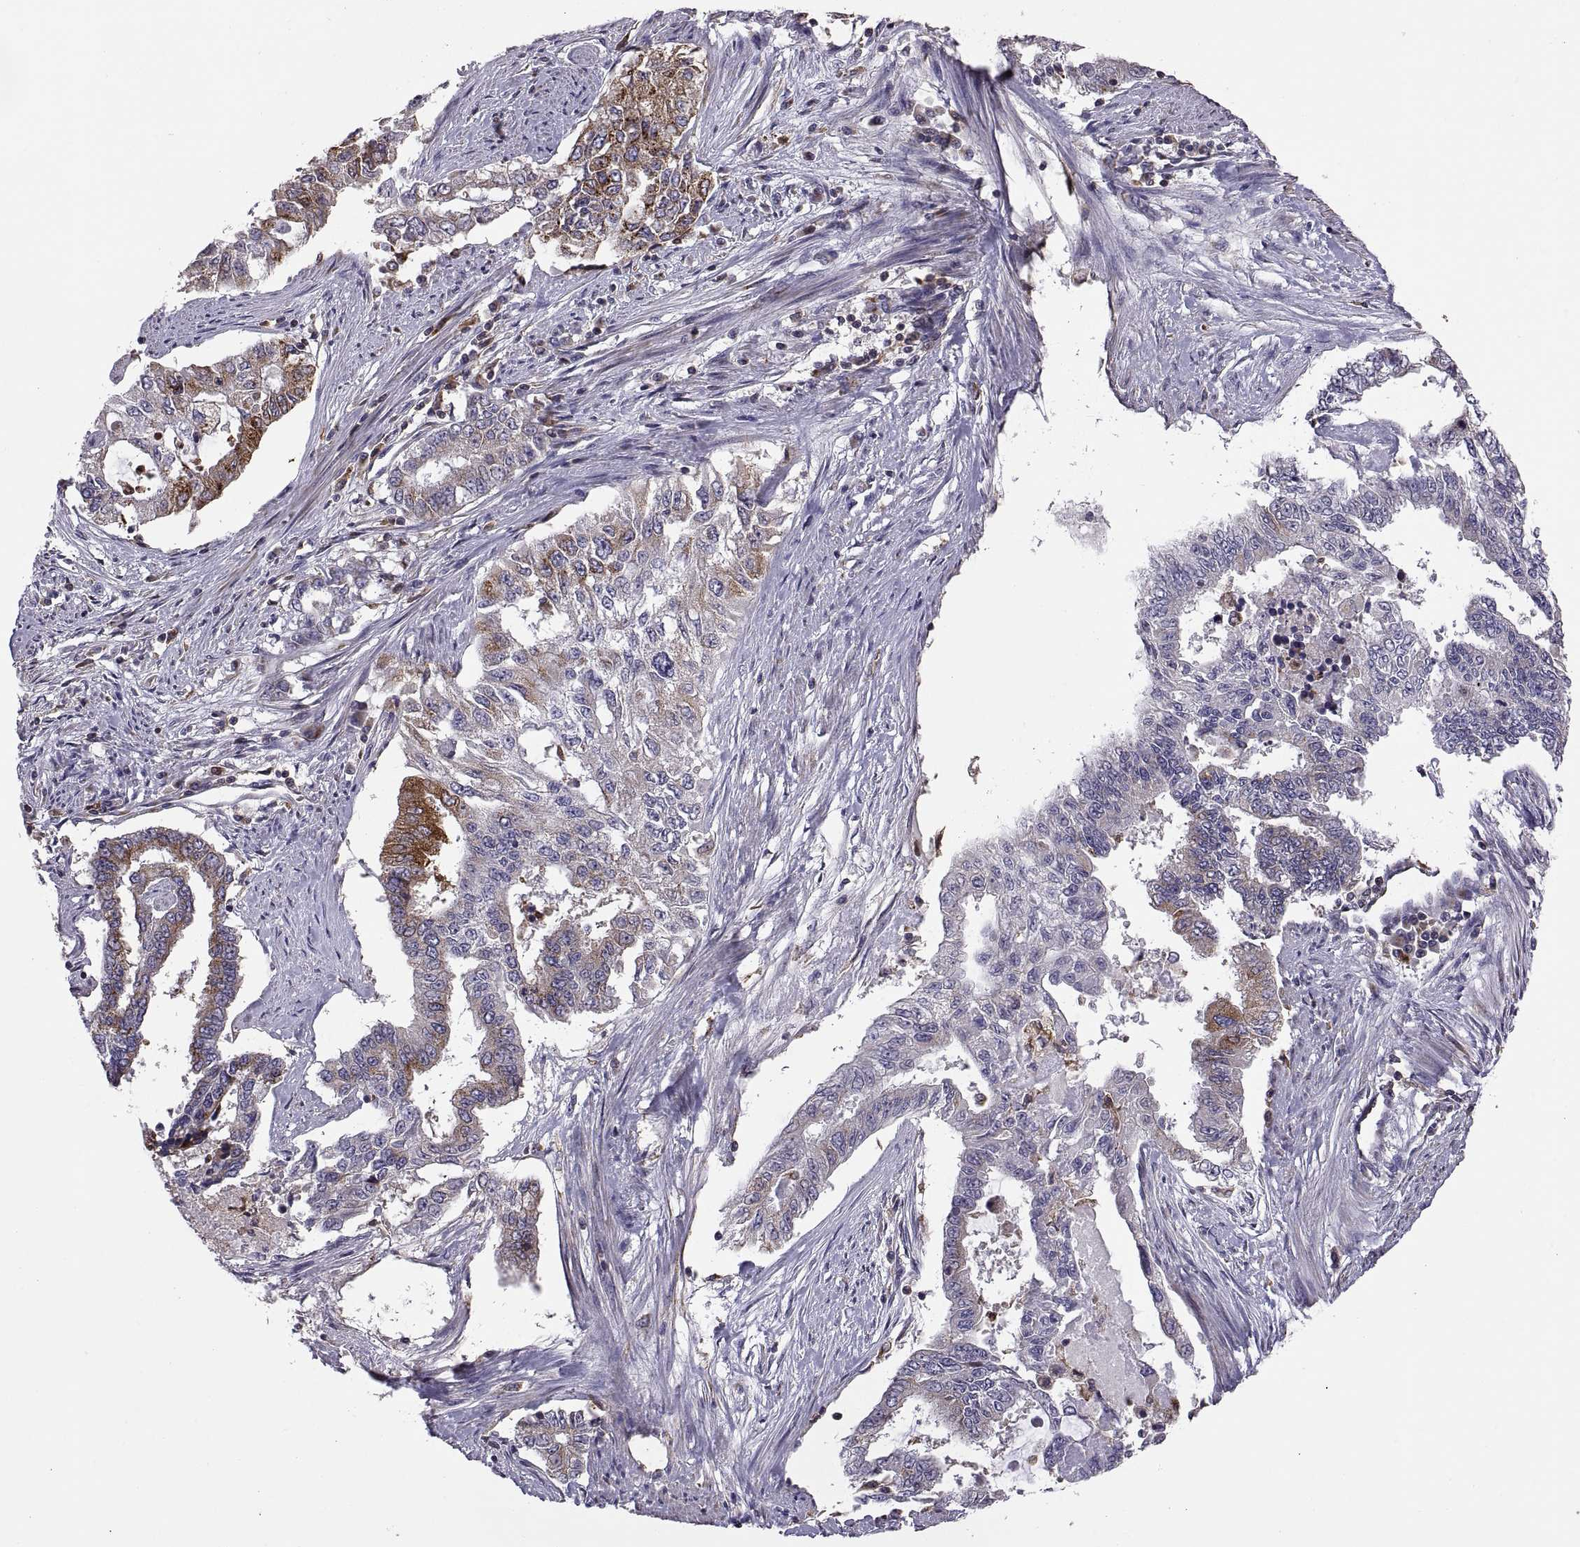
{"staining": {"intensity": "strong", "quantity": "<25%", "location": "cytoplasmic/membranous"}, "tissue": "endometrial cancer", "cell_type": "Tumor cells", "image_type": "cancer", "snomed": [{"axis": "morphology", "description": "Adenocarcinoma, NOS"}, {"axis": "topography", "description": "Uterus"}], "caption": "Strong cytoplasmic/membranous protein staining is seen in about <25% of tumor cells in endometrial cancer.", "gene": "ACAP1", "patient": {"sex": "female", "age": 59}}